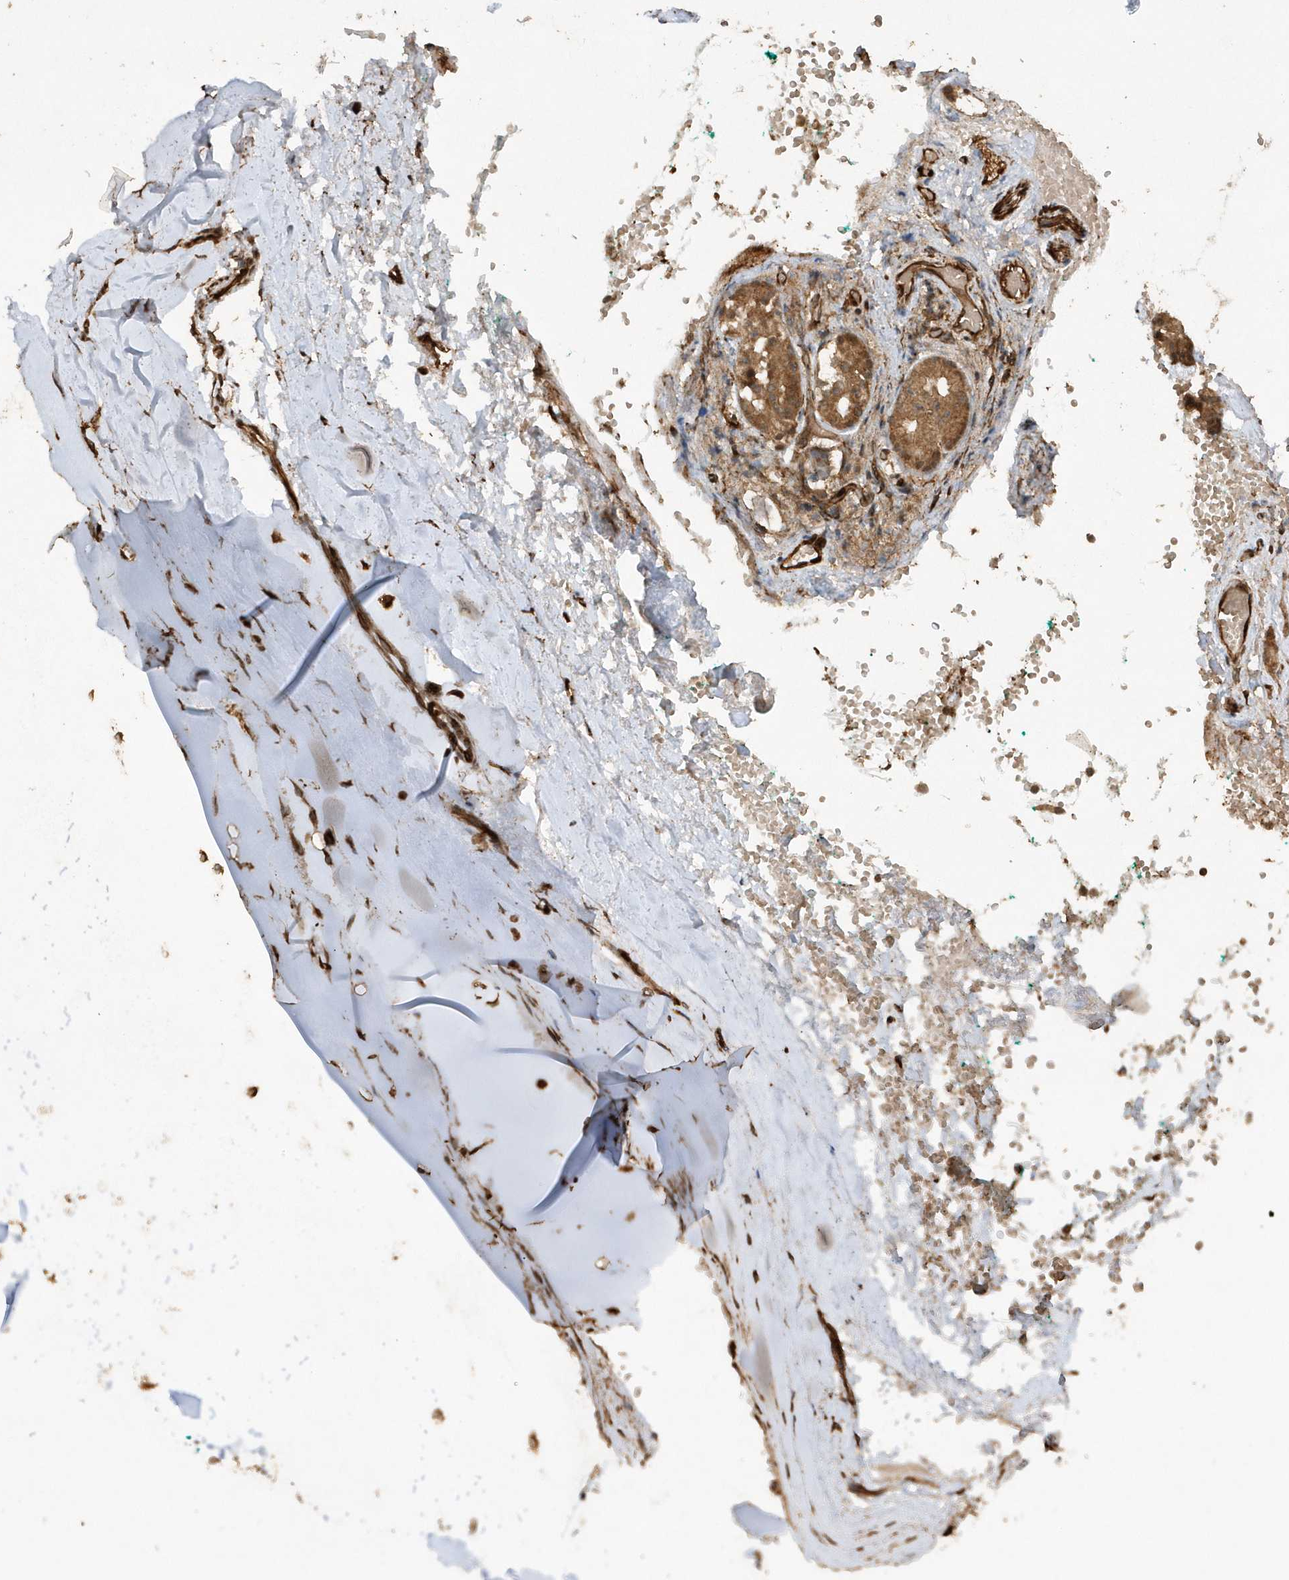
{"staining": {"intensity": "weak", "quantity": "25%-75%", "location": "cytoplasmic/membranous"}, "tissue": "adipose tissue", "cell_type": "Adipocytes", "image_type": "normal", "snomed": [{"axis": "morphology", "description": "Normal tissue, NOS"}, {"axis": "morphology", "description": "Basal cell carcinoma"}, {"axis": "topography", "description": "Cartilage tissue"}, {"axis": "topography", "description": "Nasopharynx"}, {"axis": "topography", "description": "Oral tissue"}], "caption": "DAB immunohistochemical staining of normal adipose tissue shows weak cytoplasmic/membranous protein staining in about 25%-75% of adipocytes.", "gene": "AVPI1", "patient": {"sex": "female", "age": 77}}